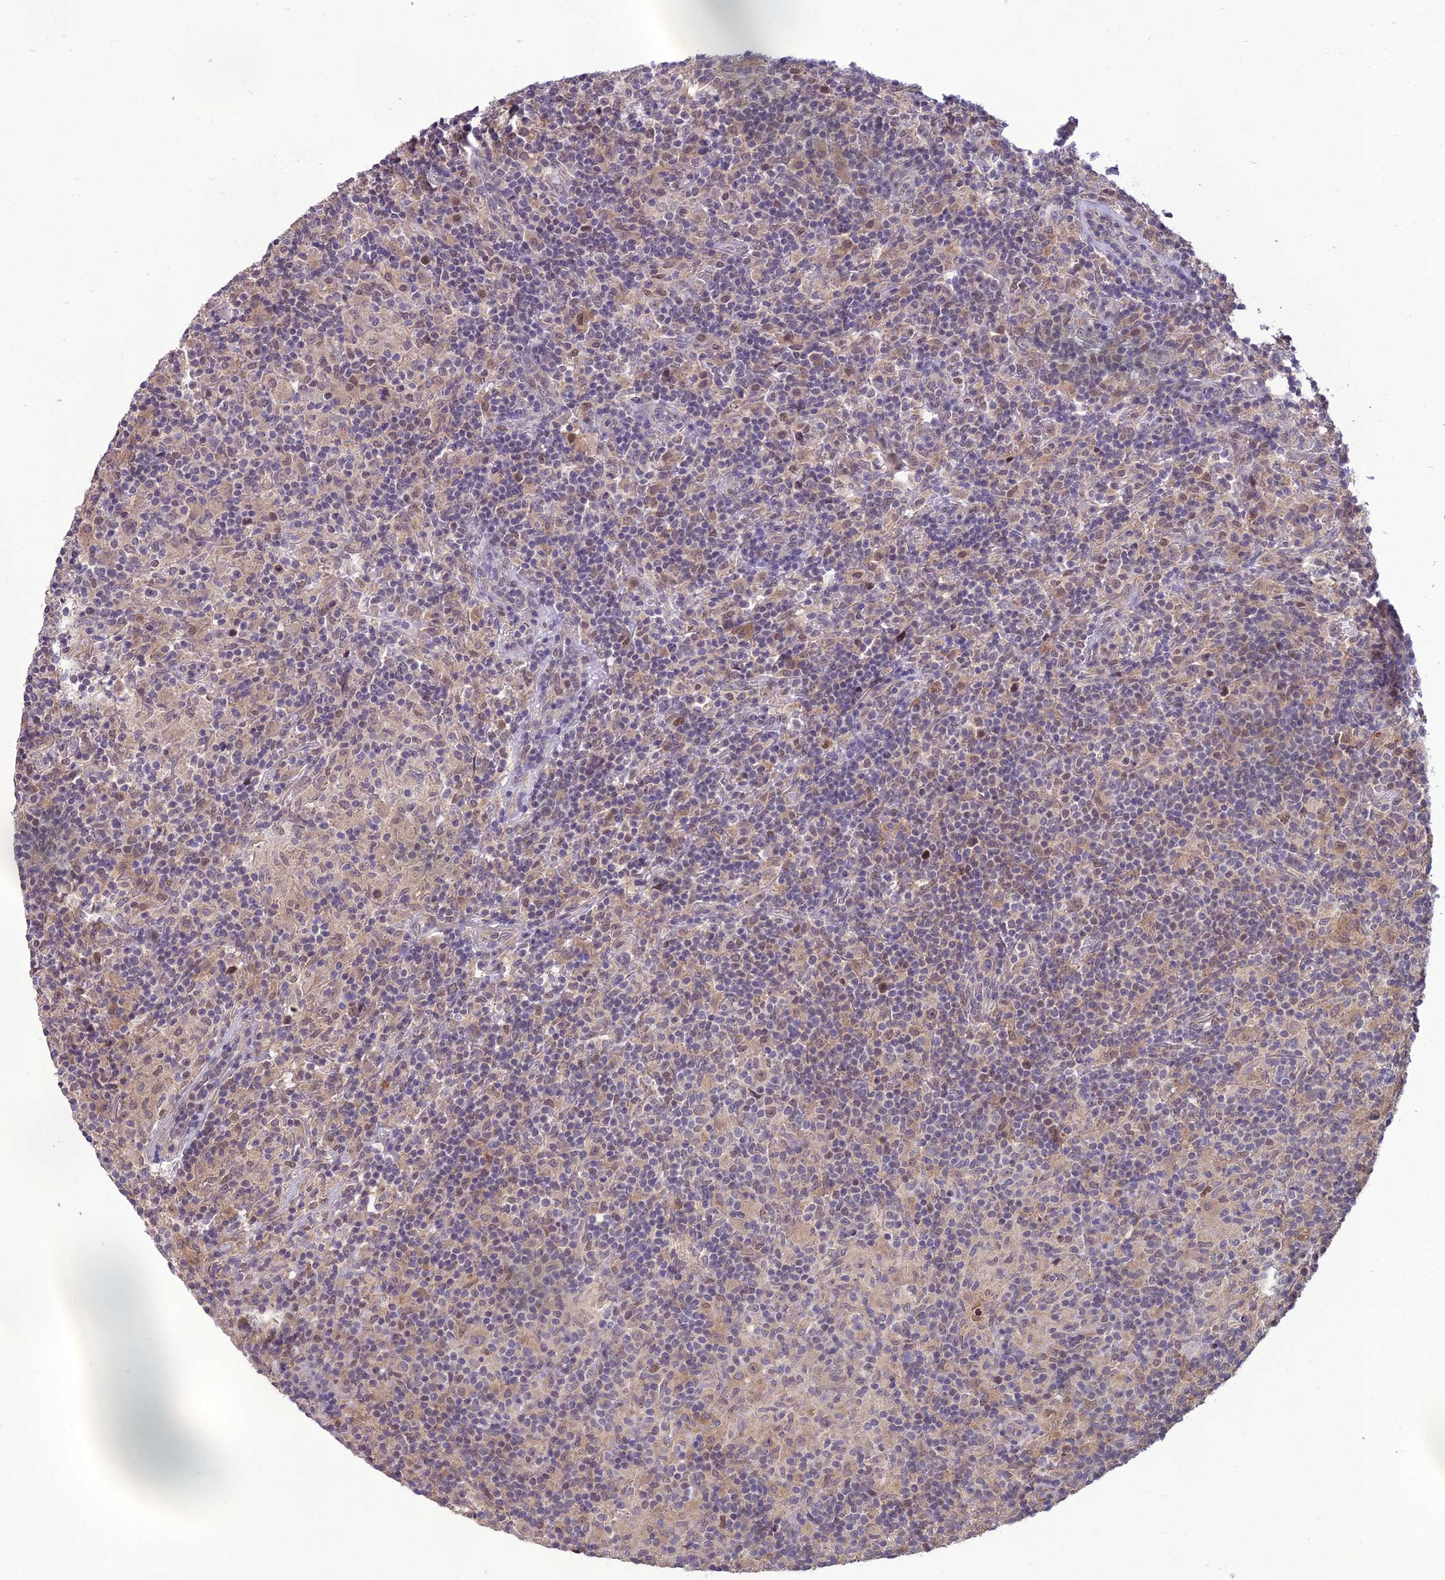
{"staining": {"intensity": "weak", "quantity": "25%-75%", "location": "nuclear"}, "tissue": "lymphoma", "cell_type": "Tumor cells", "image_type": "cancer", "snomed": [{"axis": "morphology", "description": "Hodgkin's disease, NOS"}, {"axis": "topography", "description": "Lymph node"}], "caption": "An immunohistochemistry micrograph of neoplastic tissue is shown. Protein staining in brown labels weak nuclear positivity in lymphoma within tumor cells.", "gene": "NR4A3", "patient": {"sex": "male", "age": 70}}